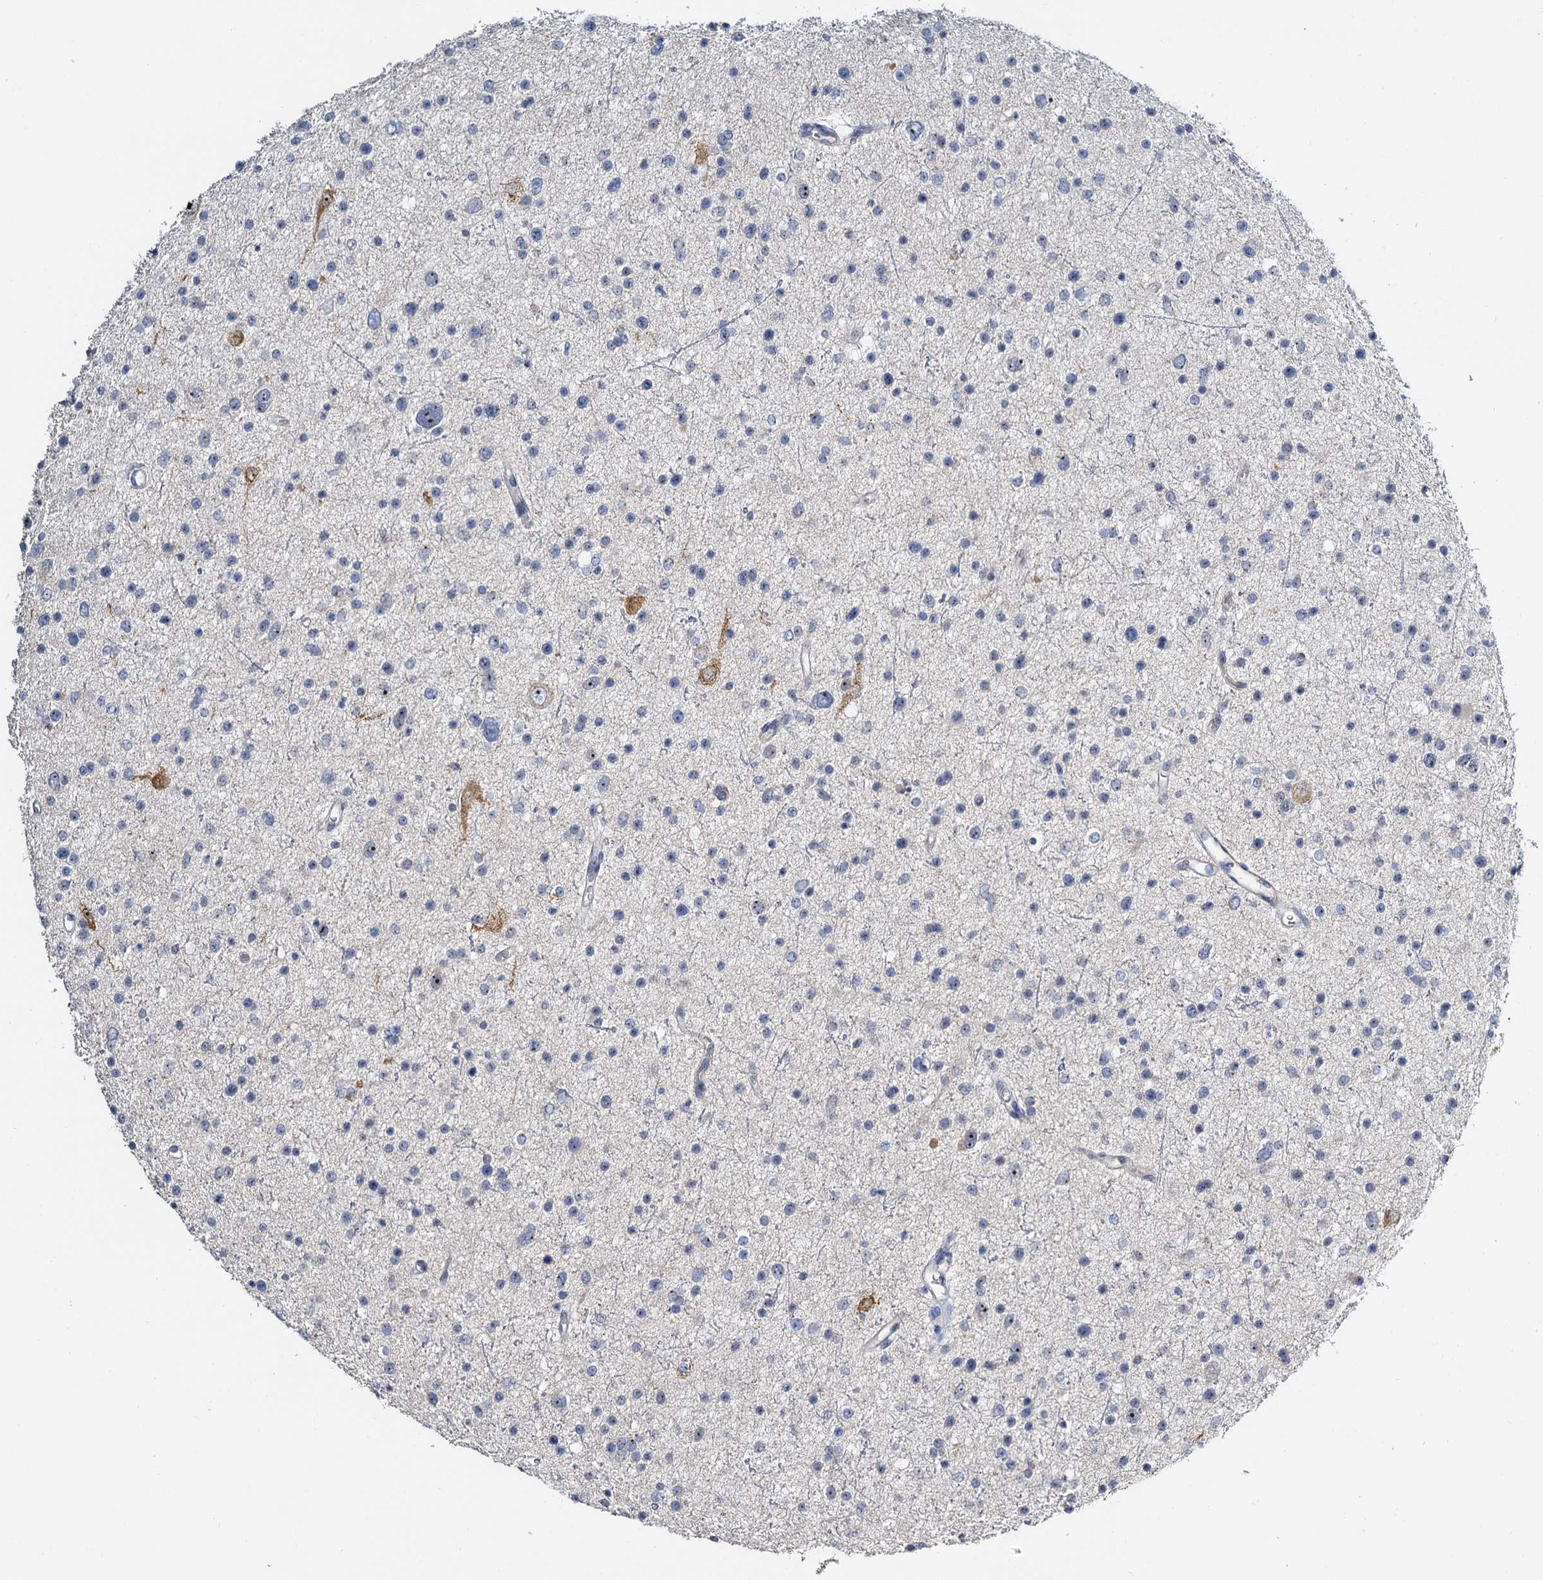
{"staining": {"intensity": "negative", "quantity": "none", "location": "none"}, "tissue": "glioma", "cell_type": "Tumor cells", "image_type": "cancer", "snomed": [{"axis": "morphology", "description": "Glioma, malignant, Low grade"}, {"axis": "topography", "description": "Brain"}], "caption": "Immunohistochemistry (IHC) image of glioma stained for a protein (brown), which displays no expression in tumor cells.", "gene": "NOP2", "patient": {"sex": "female", "age": 37}}